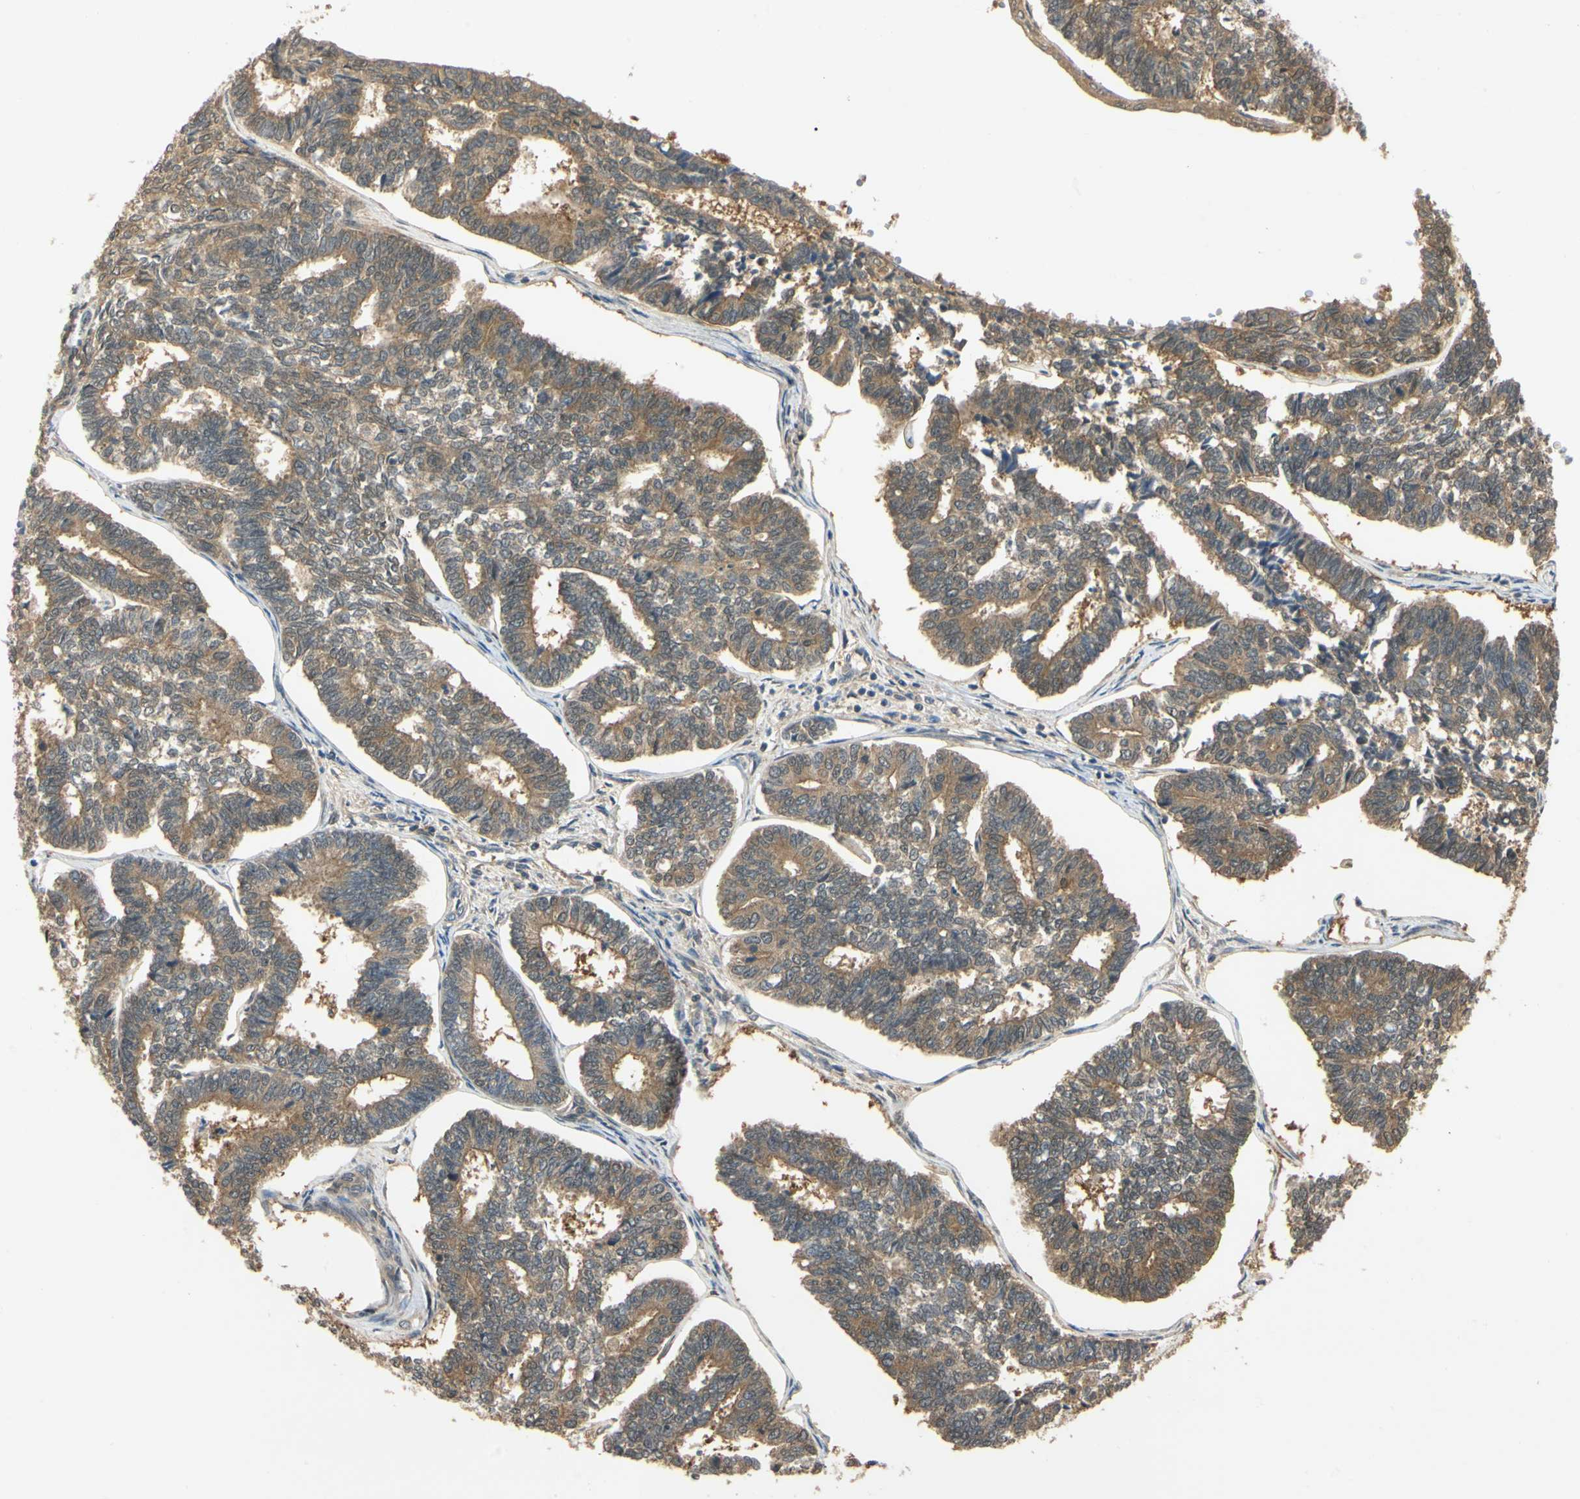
{"staining": {"intensity": "moderate", "quantity": ">75%", "location": "cytoplasmic/membranous"}, "tissue": "endometrial cancer", "cell_type": "Tumor cells", "image_type": "cancer", "snomed": [{"axis": "morphology", "description": "Adenocarcinoma, NOS"}, {"axis": "topography", "description": "Endometrium"}], "caption": "IHC micrograph of endometrial cancer stained for a protein (brown), which exhibits medium levels of moderate cytoplasmic/membranous expression in about >75% of tumor cells.", "gene": "UBE2Z", "patient": {"sex": "female", "age": 70}}